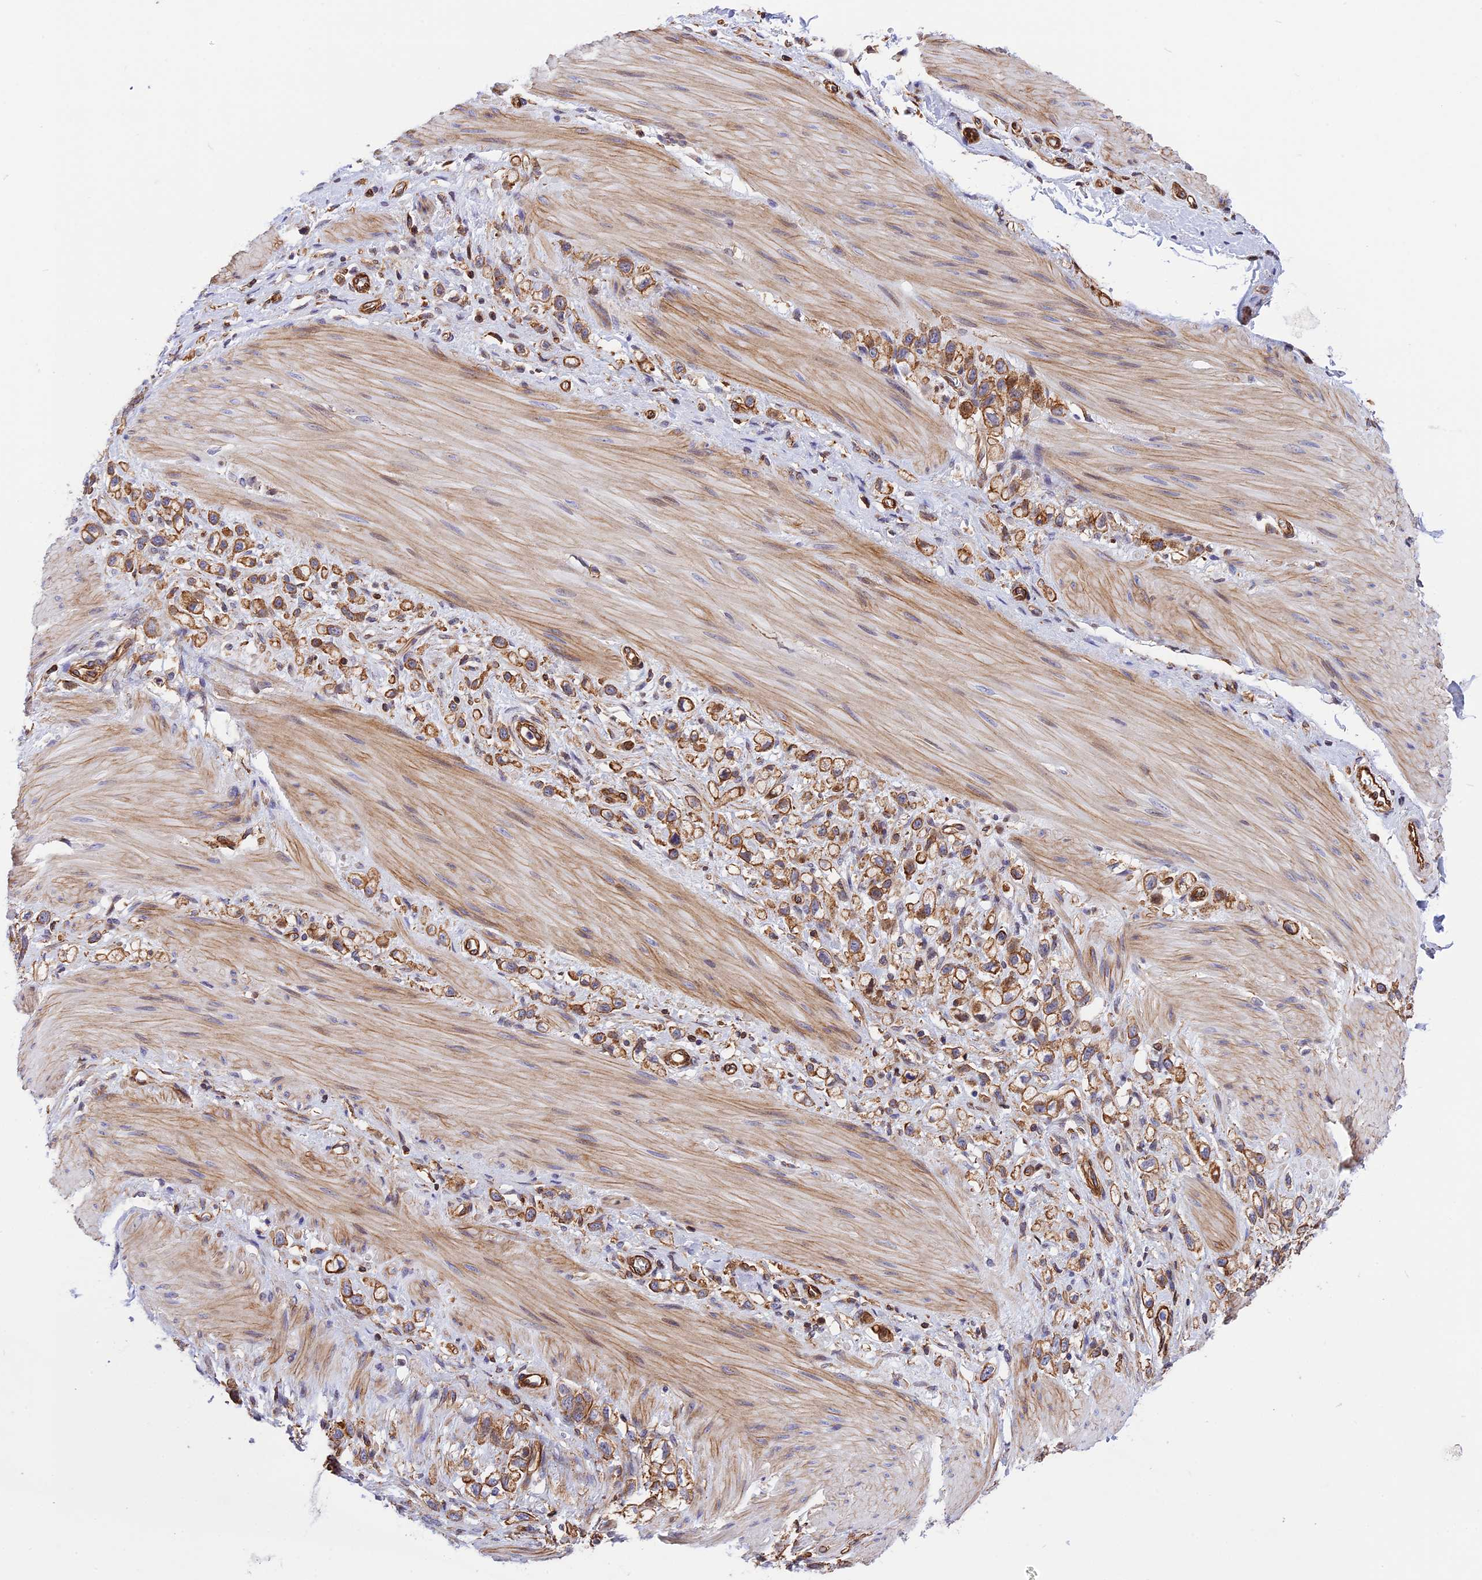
{"staining": {"intensity": "moderate", "quantity": ">75%", "location": "cytoplasmic/membranous"}, "tissue": "stomach cancer", "cell_type": "Tumor cells", "image_type": "cancer", "snomed": [{"axis": "morphology", "description": "Adenocarcinoma, NOS"}, {"axis": "topography", "description": "Stomach"}], "caption": "A high-resolution histopathology image shows IHC staining of stomach adenocarcinoma, which demonstrates moderate cytoplasmic/membranous staining in approximately >75% of tumor cells. (DAB (3,3'-diaminobenzidine) IHC with brightfield microscopy, high magnification).", "gene": "R3HDM4", "patient": {"sex": "female", "age": 65}}